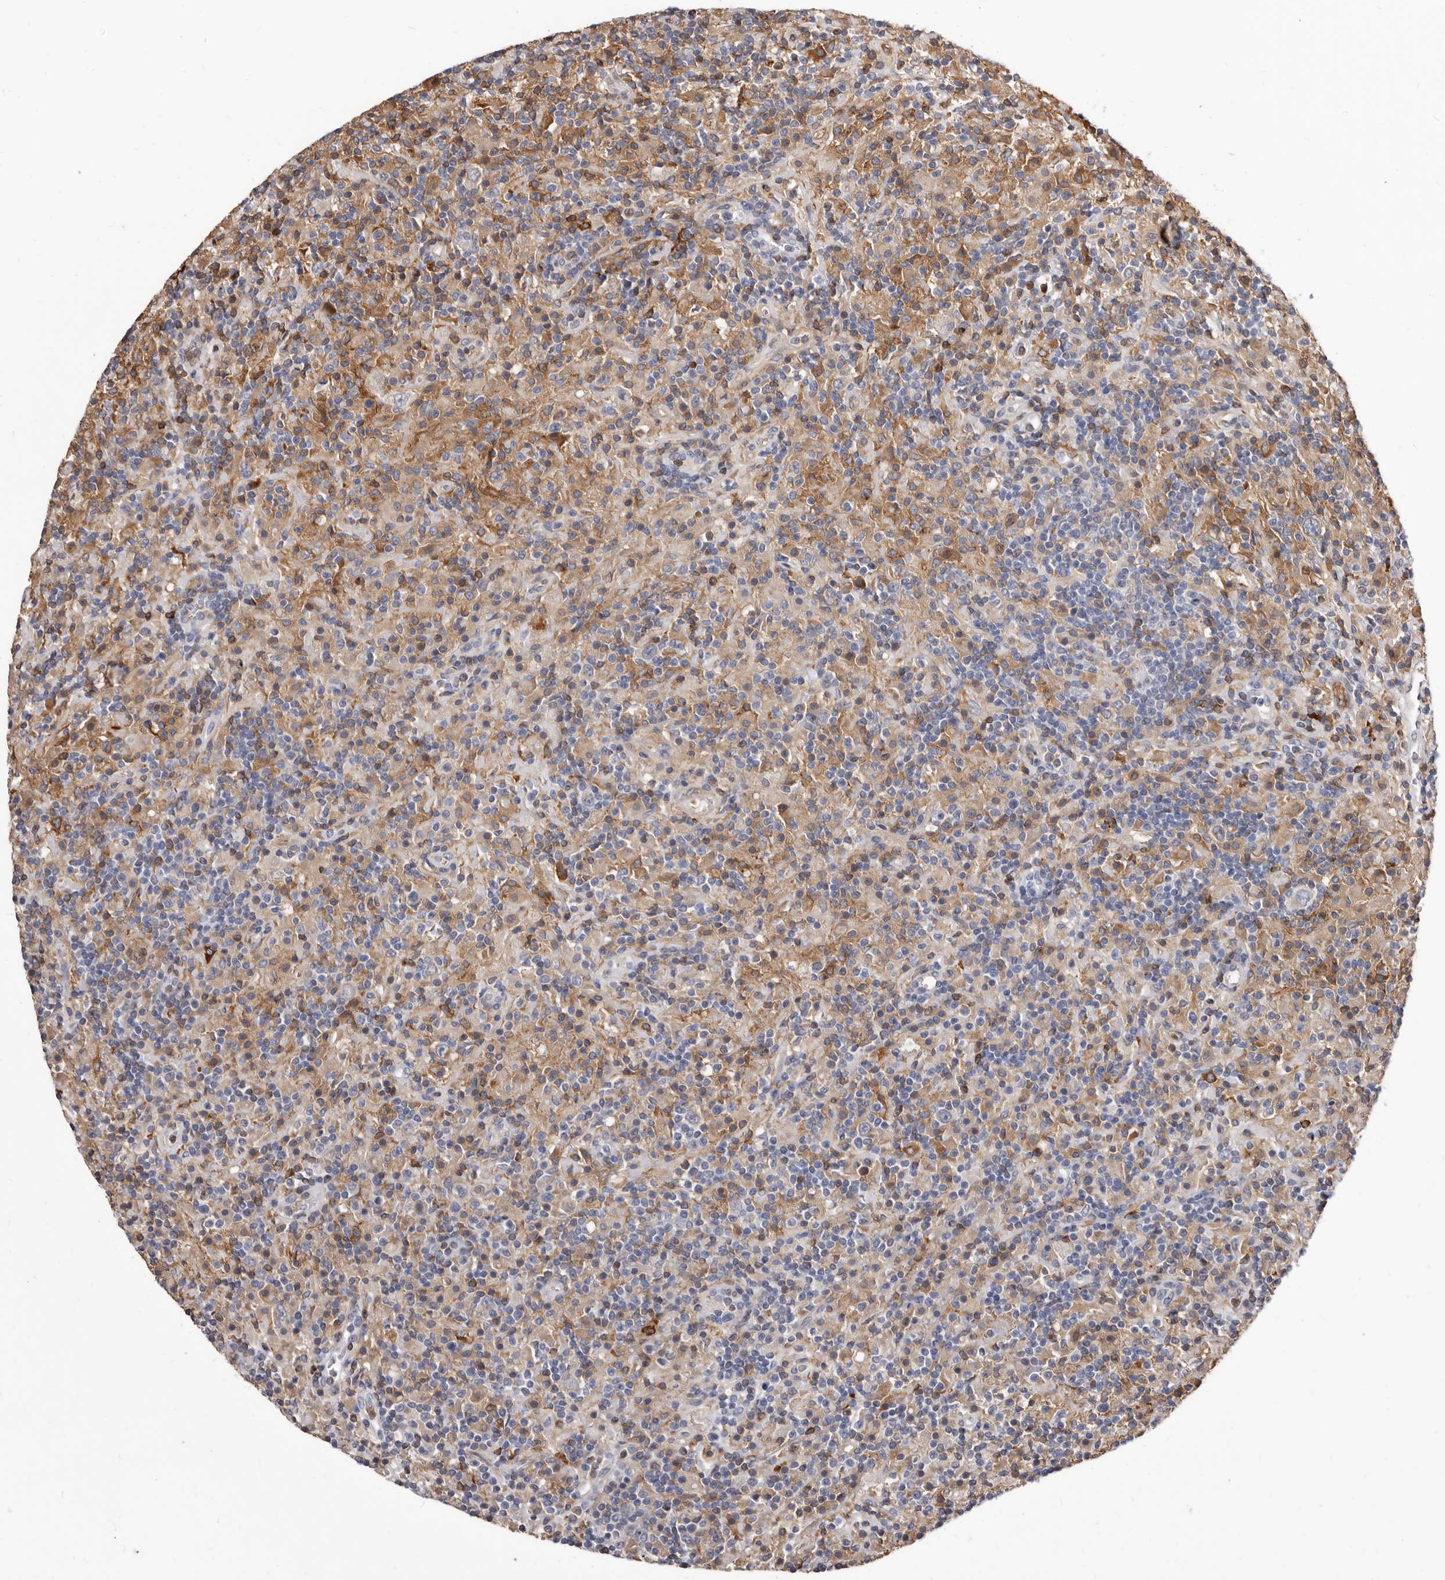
{"staining": {"intensity": "weak", "quantity": "<25%", "location": "cytoplasmic/membranous"}, "tissue": "lymphoma", "cell_type": "Tumor cells", "image_type": "cancer", "snomed": [{"axis": "morphology", "description": "Hodgkin's disease, NOS"}, {"axis": "topography", "description": "Lymph node"}], "caption": "Immunohistochemistry of human Hodgkin's disease displays no positivity in tumor cells.", "gene": "NIBAN1", "patient": {"sex": "male", "age": 70}}